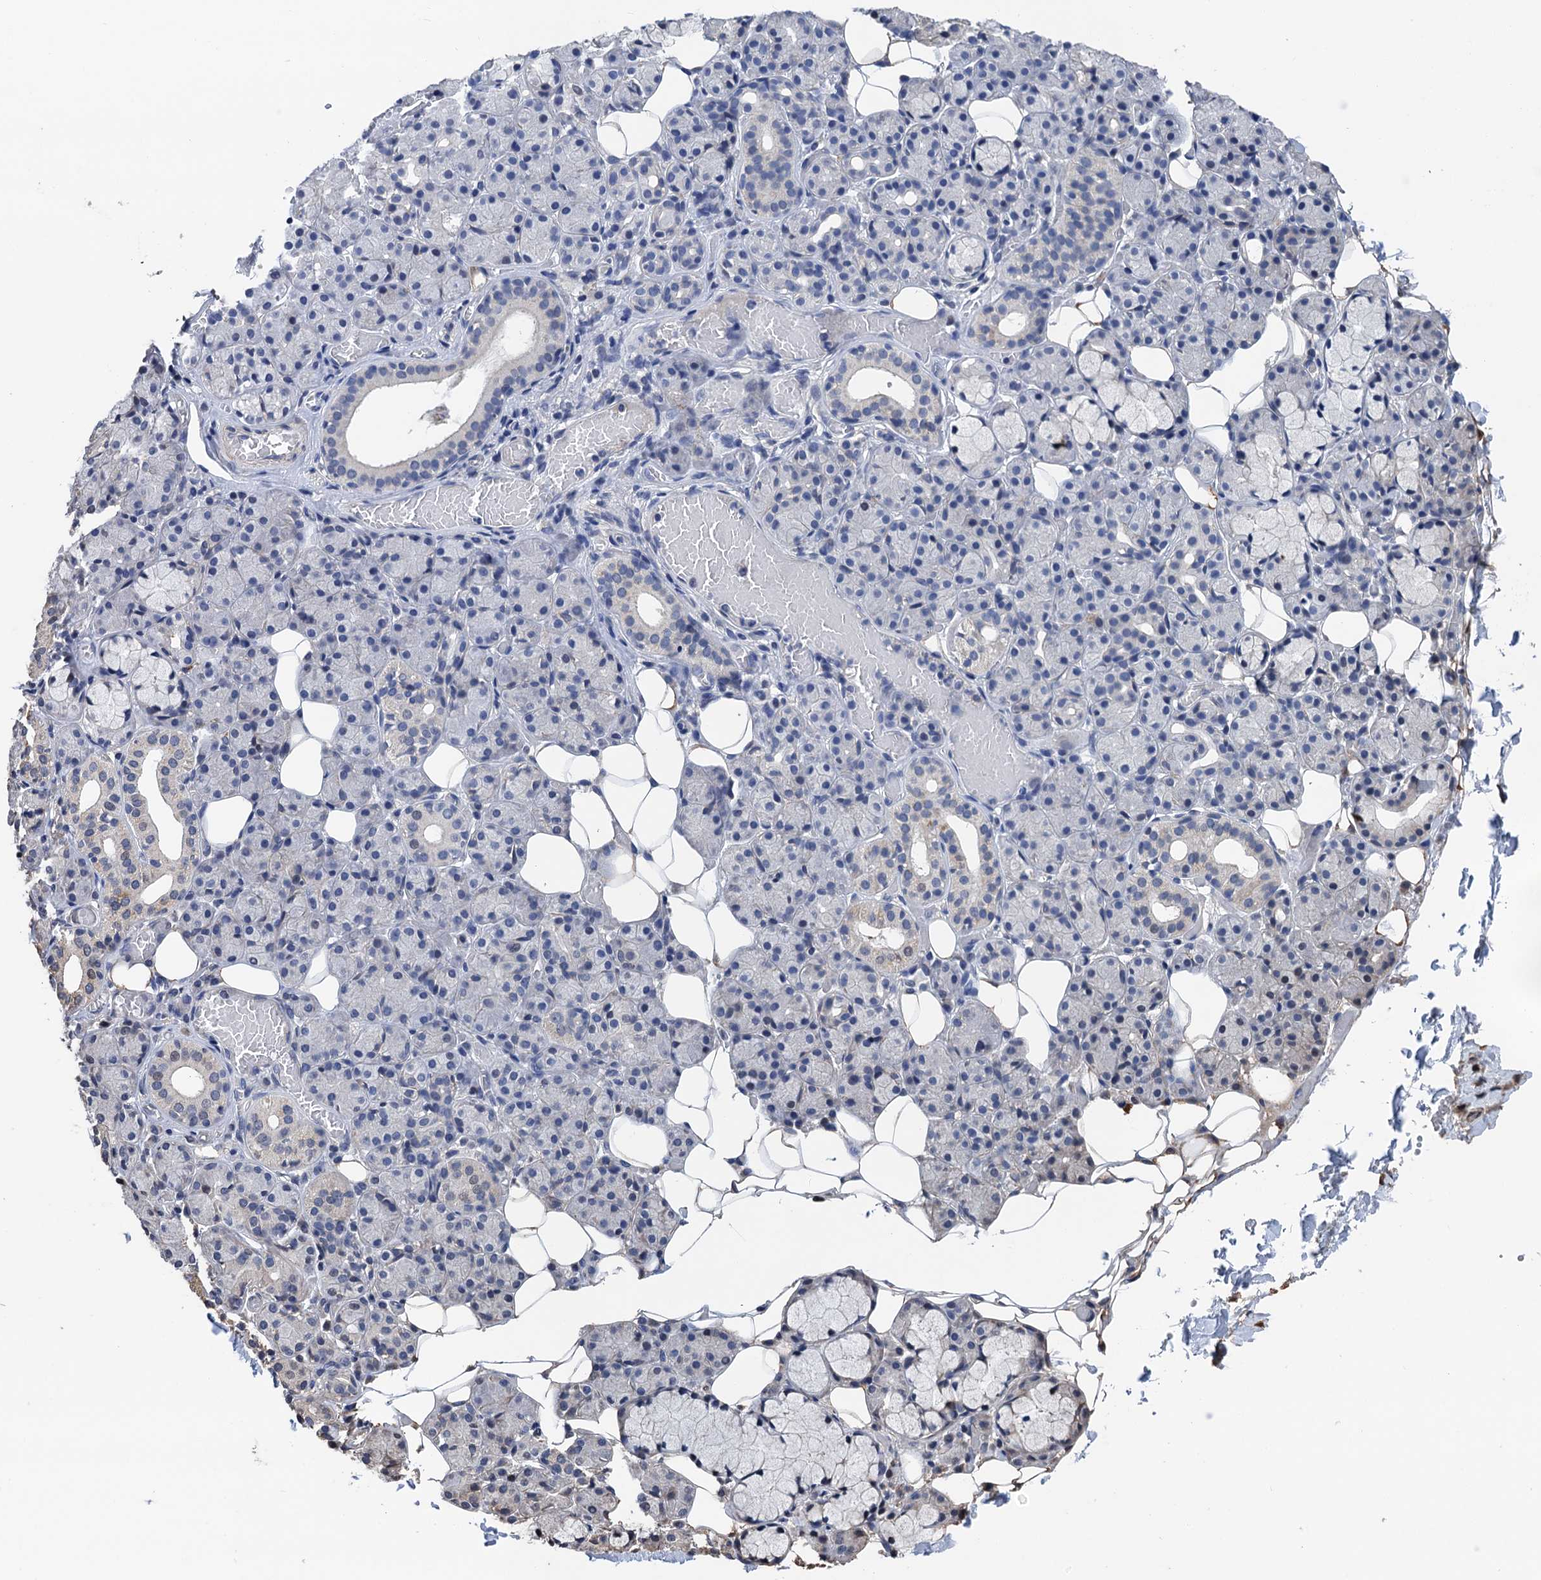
{"staining": {"intensity": "weak", "quantity": "<25%", "location": "cytoplasmic/membranous"}, "tissue": "salivary gland", "cell_type": "Glandular cells", "image_type": "normal", "snomed": [{"axis": "morphology", "description": "Normal tissue, NOS"}, {"axis": "topography", "description": "Salivary gland"}], "caption": "A high-resolution image shows immunohistochemistry staining of benign salivary gland, which exhibits no significant expression in glandular cells. Brightfield microscopy of IHC stained with DAB (brown) and hematoxylin (blue), captured at high magnification.", "gene": "ART5", "patient": {"sex": "male", "age": 63}}